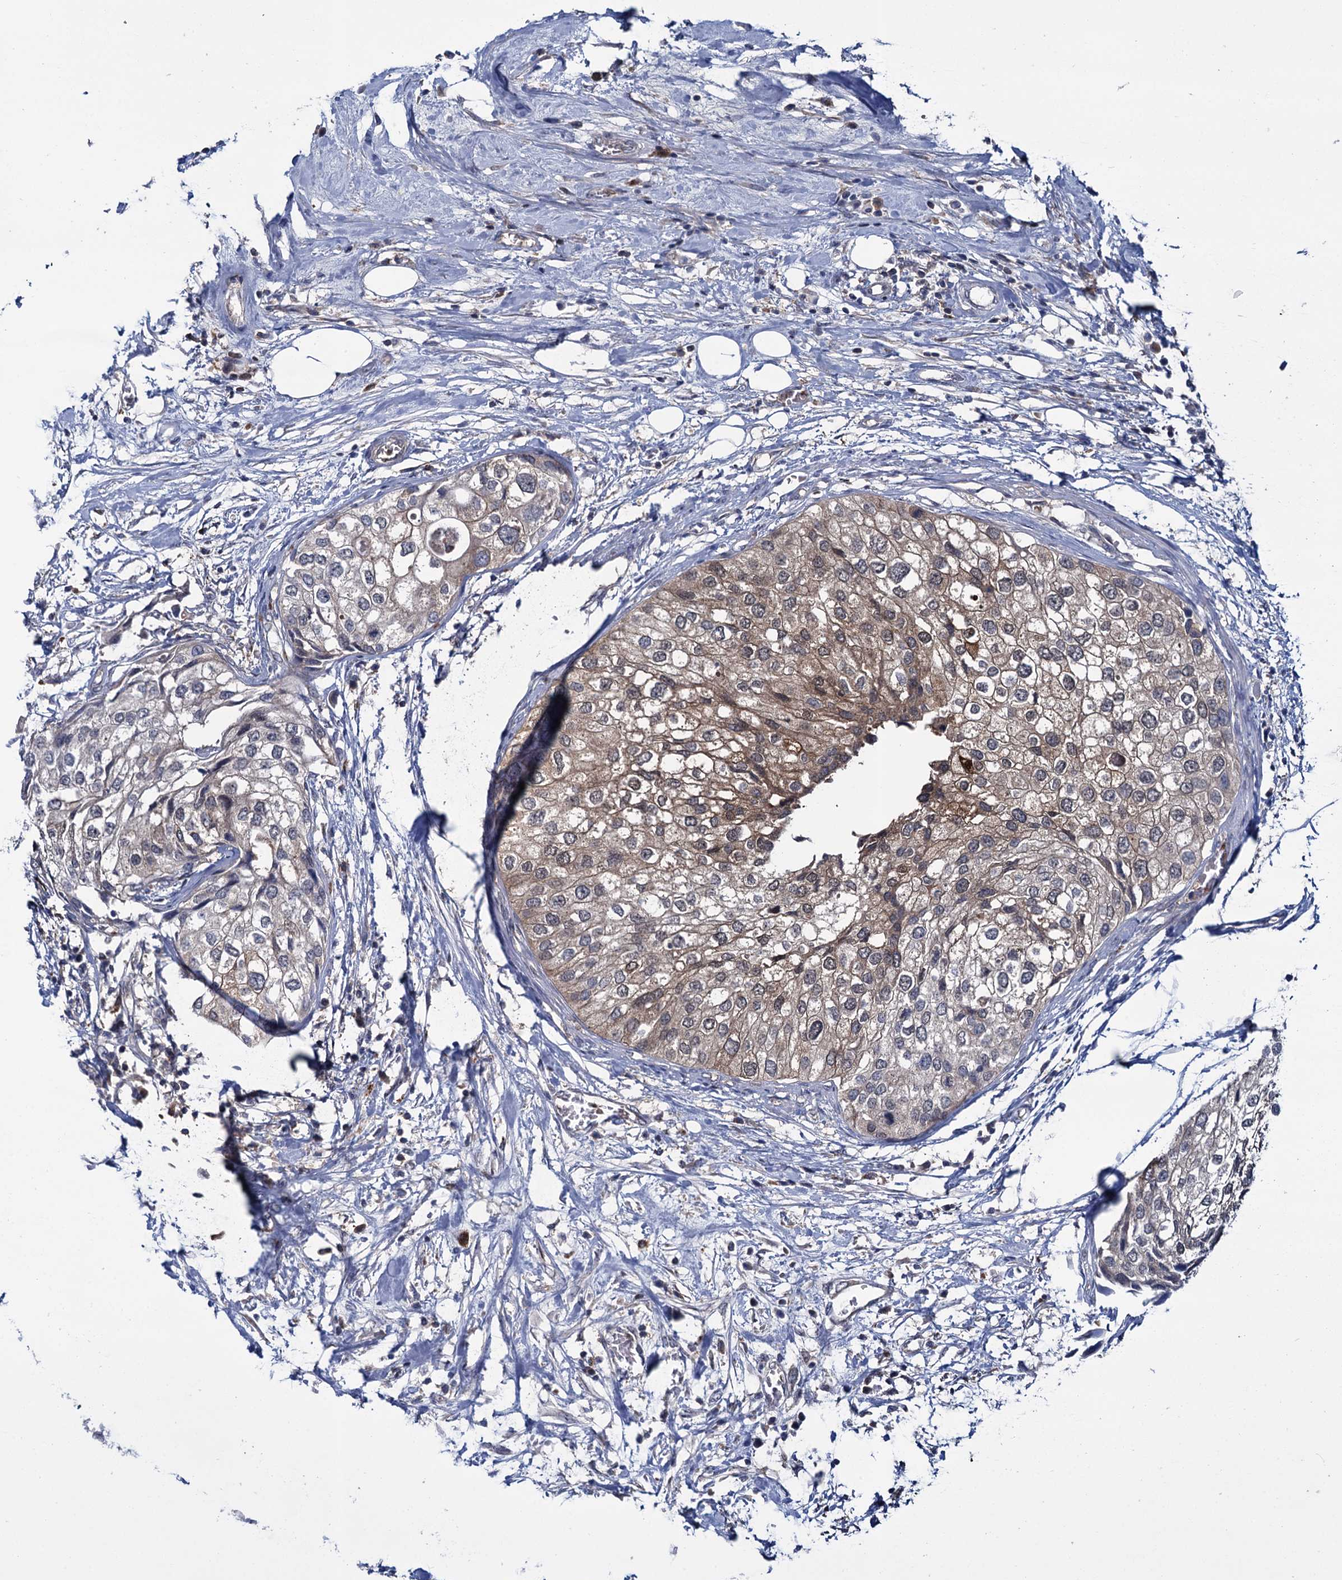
{"staining": {"intensity": "weak", "quantity": "<25%", "location": "cytoplasmic/membranous"}, "tissue": "urothelial cancer", "cell_type": "Tumor cells", "image_type": "cancer", "snomed": [{"axis": "morphology", "description": "Urothelial carcinoma, High grade"}, {"axis": "topography", "description": "Urinary bladder"}], "caption": "Protein analysis of urothelial cancer demonstrates no significant positivity in tumor cells. (DAB (3,3'-diaminobenzidine) IHC visualized using brightfield microscopy, high magnification).", "gene": "GLO1", "patient": {"sex": "male", "age": 64}}